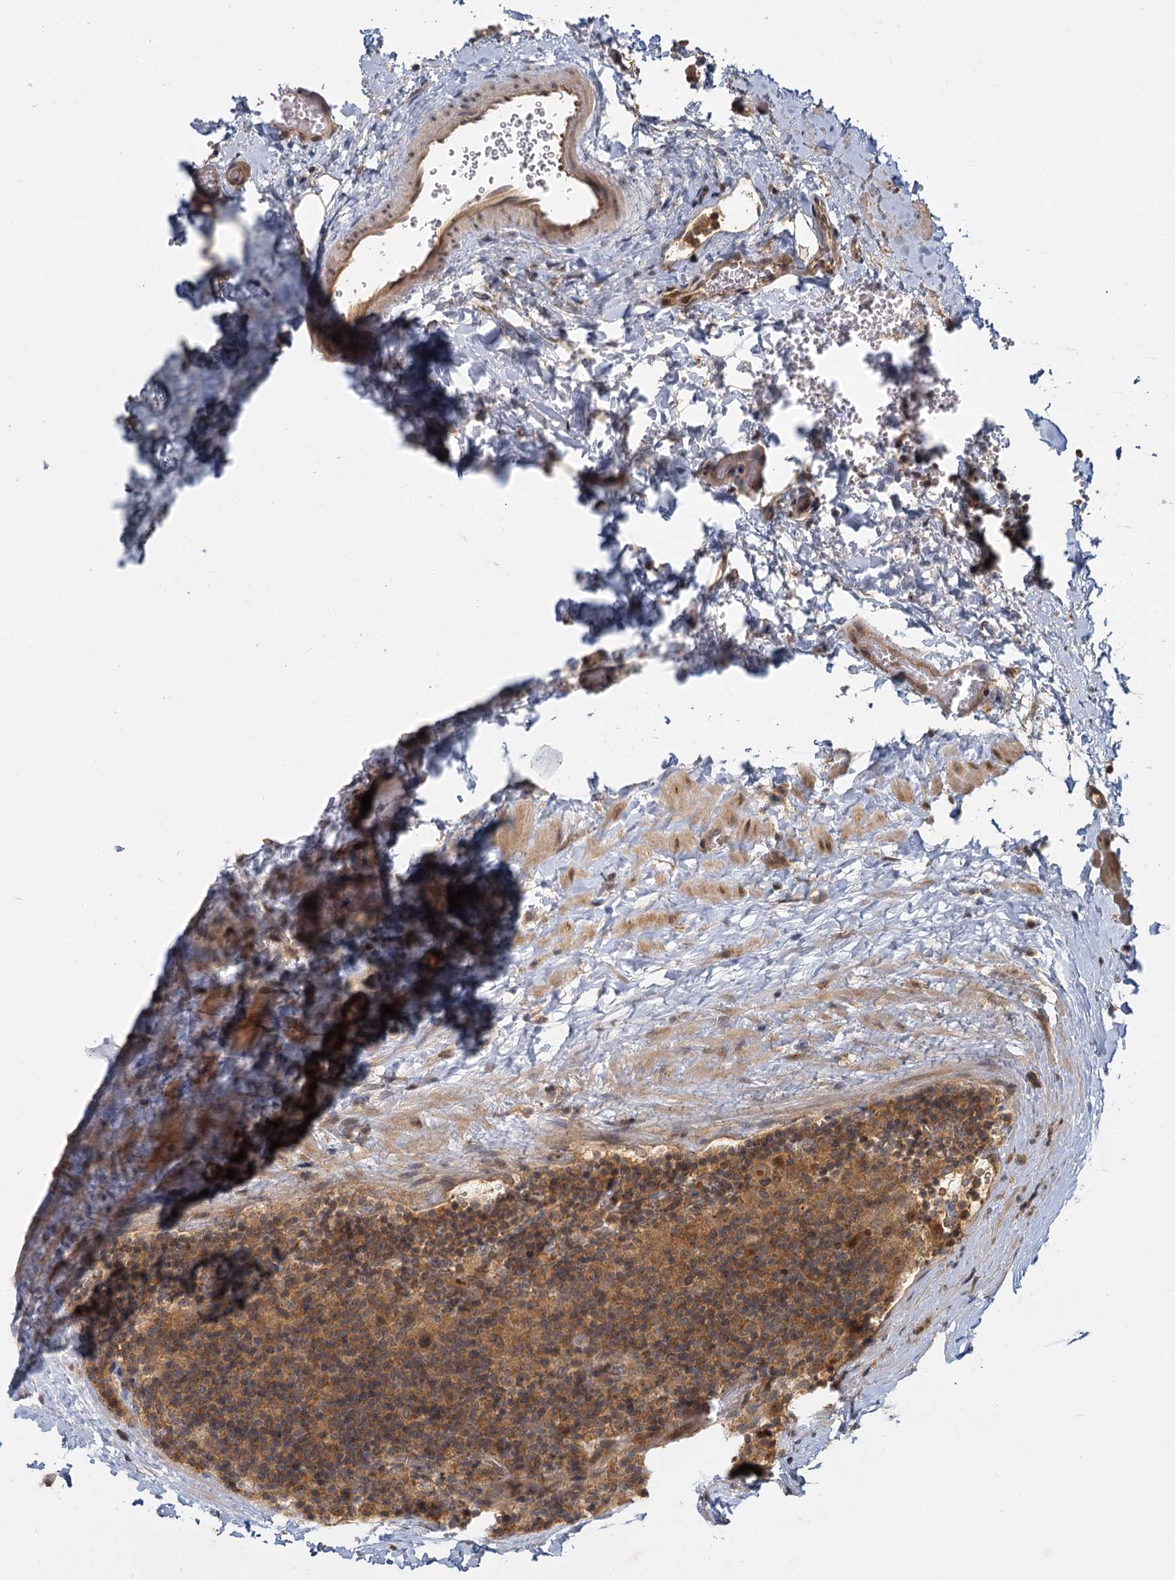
{"staining": {"intensity": "weak", "quantity": ">75%", "location": "cytoplasmic/membranous"}, "tissue": "lymphoma", "cell_type": "Tumor cells", "image_type": "cancer", "snomed": [{"axis": "morphology", "description": "Hodgkin's disease, NOS"}, {"axis": "topography", "description": "Lymph node"}], "caption": "Human Hodgkin's disease stained with a brown dye demonstrates weak cytoplasmic/membranous positive positivity in approximately >75% of tumor cells.", "gene": "ZNF549", "patient": {"sex": "female", "age": 57}}